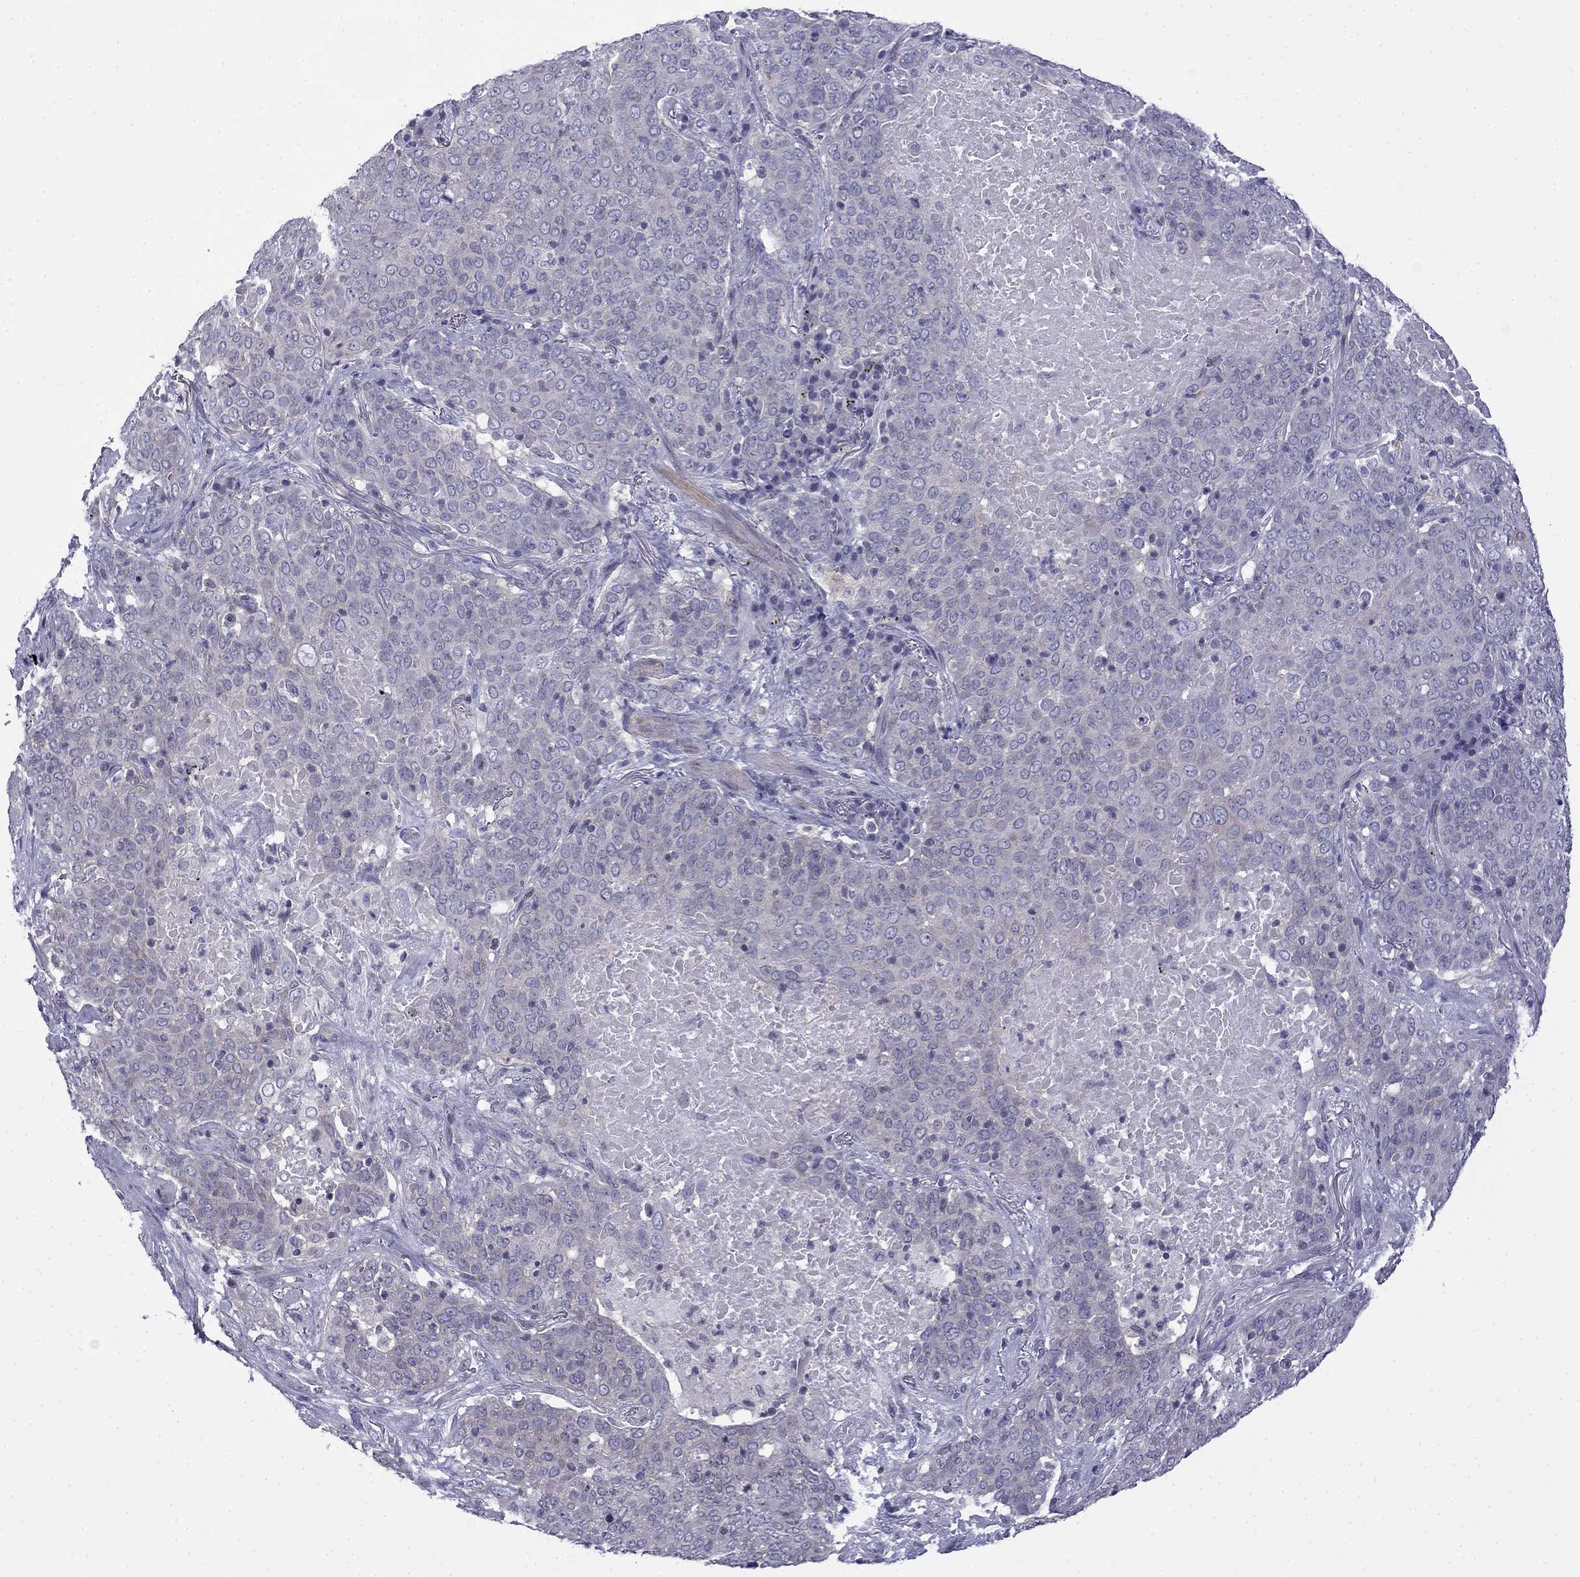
{"staining": {"intensity": "negative", "quantity": "none", "location": "none"}, "tissue": "lung cancer", "cell_type": "Tumor cells", "image_type": "cancer", "snomed": [{"axis": "morphology", "description": "Squamous cell carcinoma, NOS"}, {"axis": "topography", "description": "Lung"}], "caption": "This histopathology image is of lung squamous cell carcinoma stained with immunohistochemistry (IHC) to label a protein in brown with the nuclei are counter-stained blue. There is no positivity in tumor cells.", "gene": "PRR18", "patient": {"sex": "male", "age": 82}}